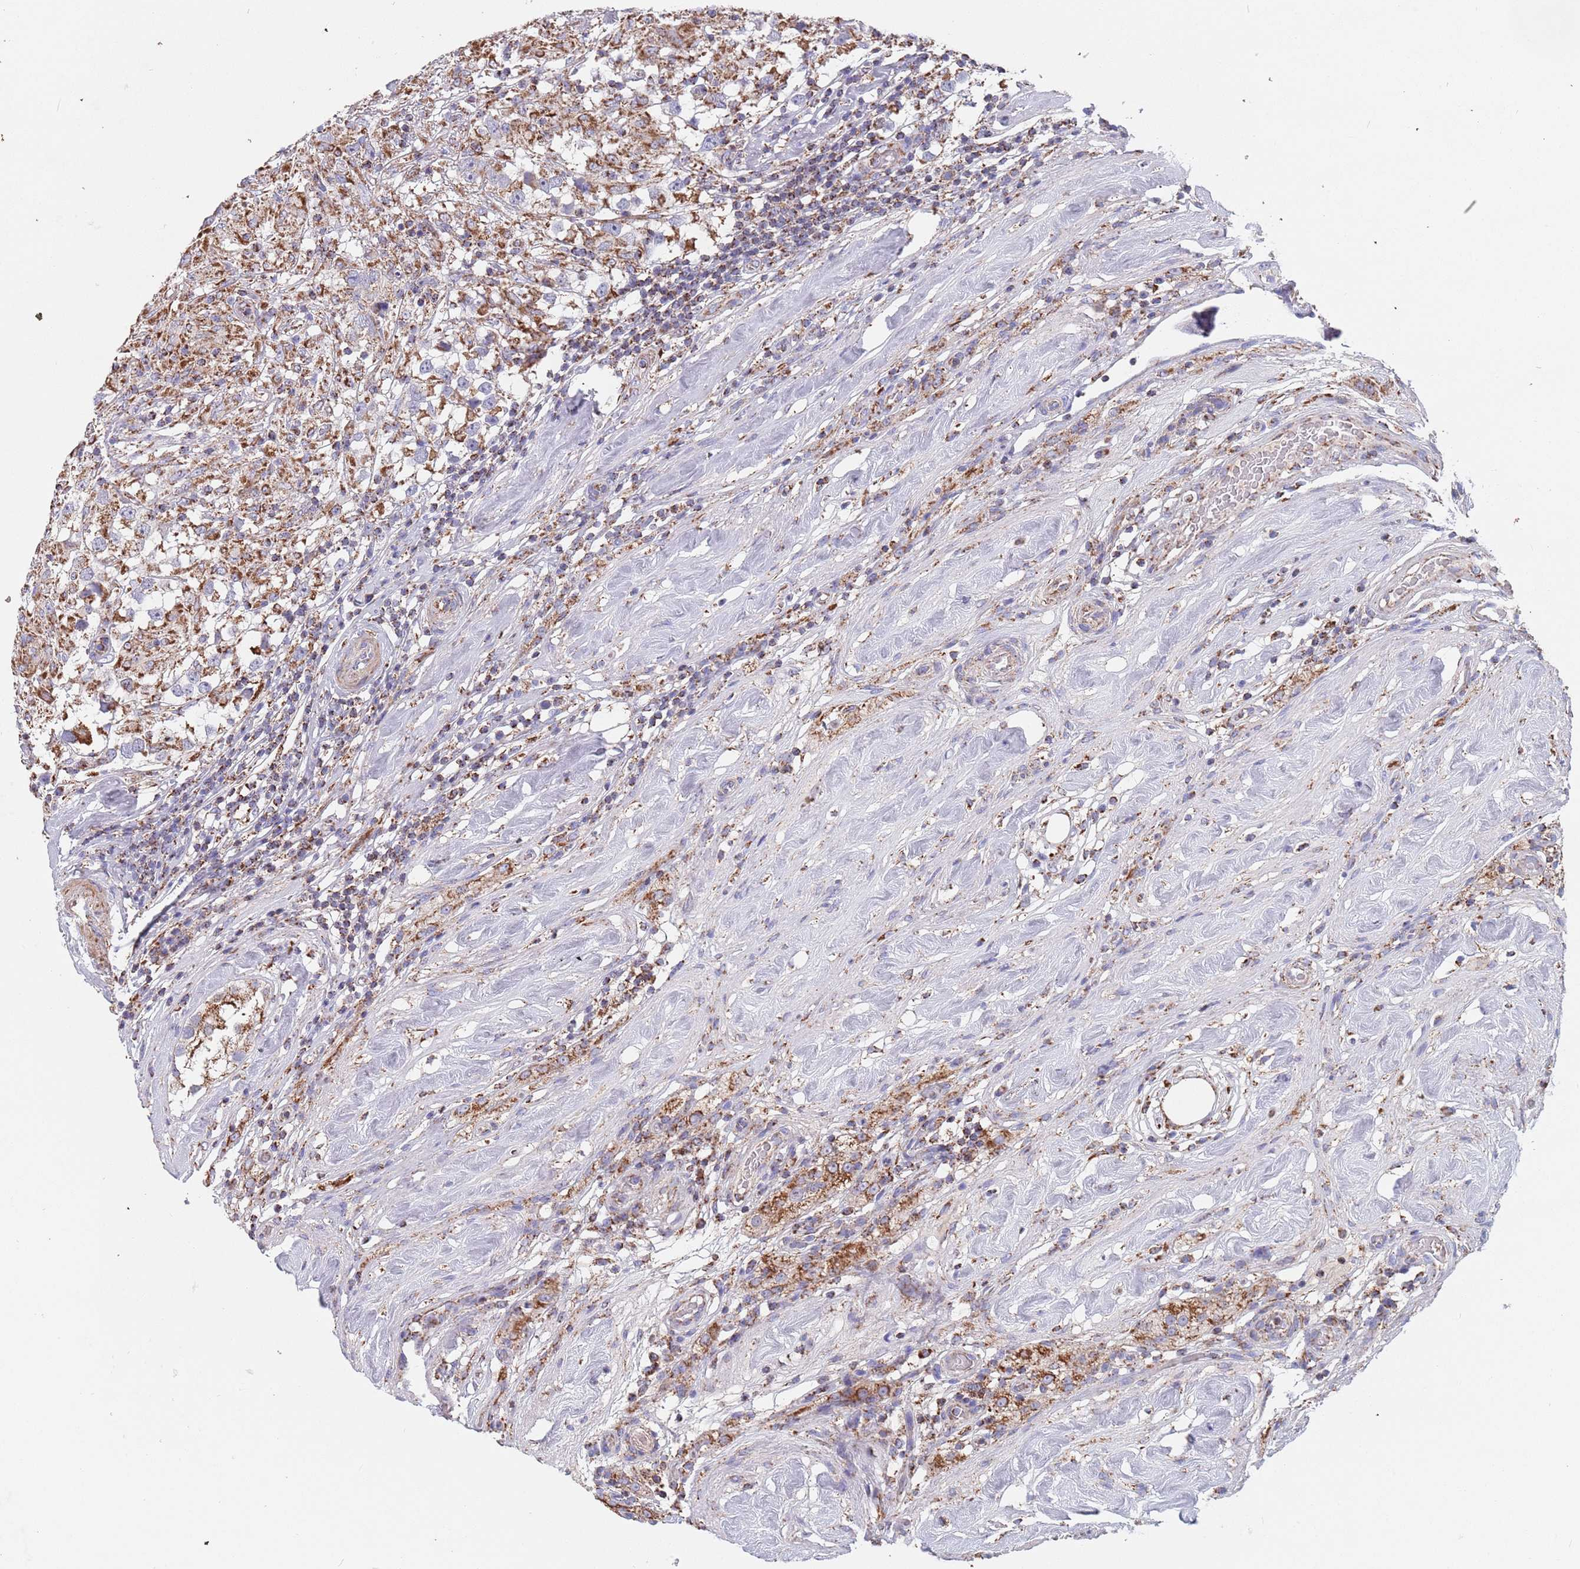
{"staining": {"intensity": "moderate", "quantity": ">75%", "location": "cytoplasmic/membranous"}, "tissue": "testis cancer", "cell_type": "Tumor cells", "image_type": "cancer", "snomed": [{"axis": "morphology", "description": "Seminoma, NOS"}, {"axis": "topography", "description": "Testis"}], "caption": "Approximately >75% of tumor cells in human testis seminoma demonstrate moderate cytoplasmic/membranous protein expression as visualized by brown immunohistochemical staining.", "gene": "PGP", "patient": {"sex": "male", "age": 46}}